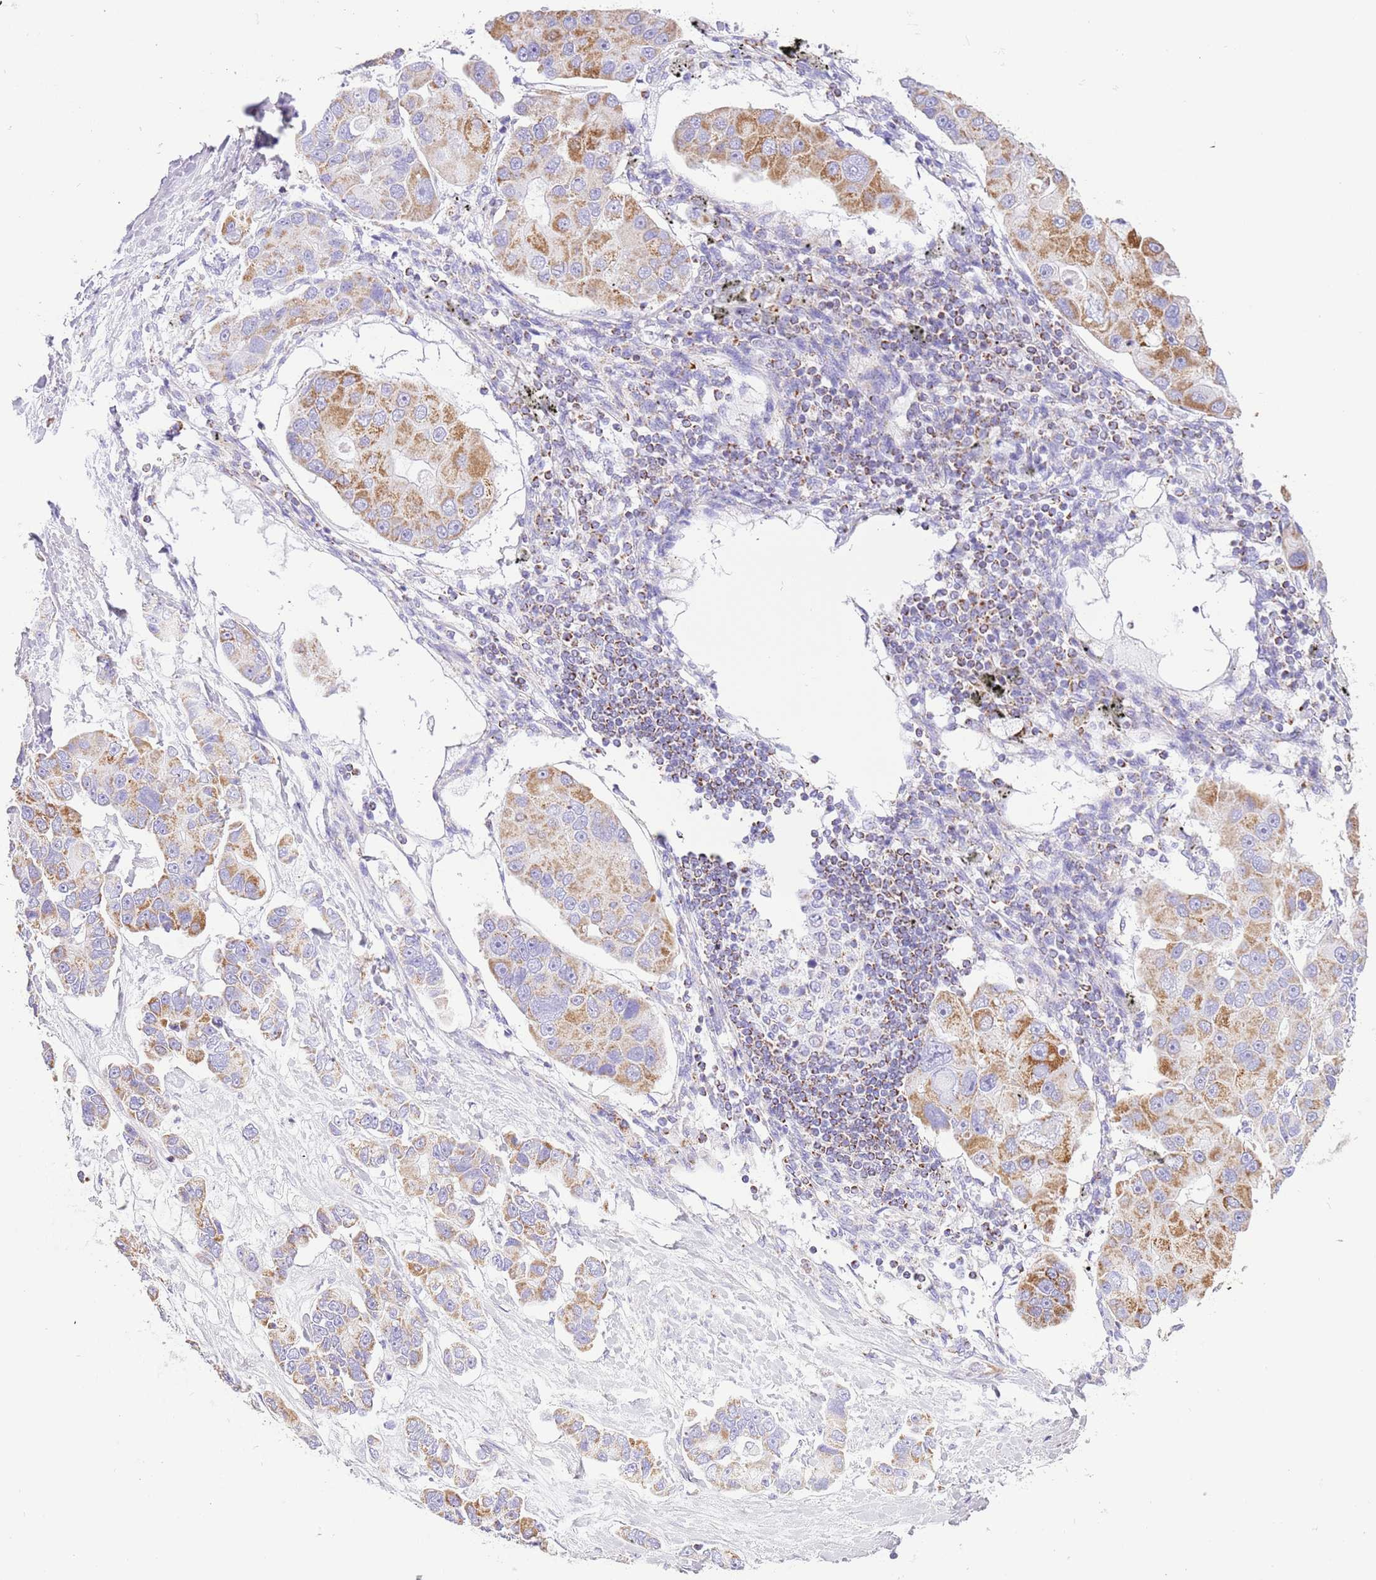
{"staining": {"intensity": "moderate", "quantity": ">75%", "location": "cytoplasmic/membranous"}, "tissue": "lung cancer", "cell_type": "Tumor cells", "image_type": "cancer", "snomed": [{"axis": "morphology", "description": "Adenocarcinoma, NOS"}, {"axis": "topography", "description": "Lung"}], "caption": "The photomicrograph demonstrates staining of lung adenocarcinoma, revealing moderate cytoplasmic/membranous protein staining (brown color) within tumor cells.", "gene": "SUCLG2", "patient": {"sex": "female", "age": 54}}